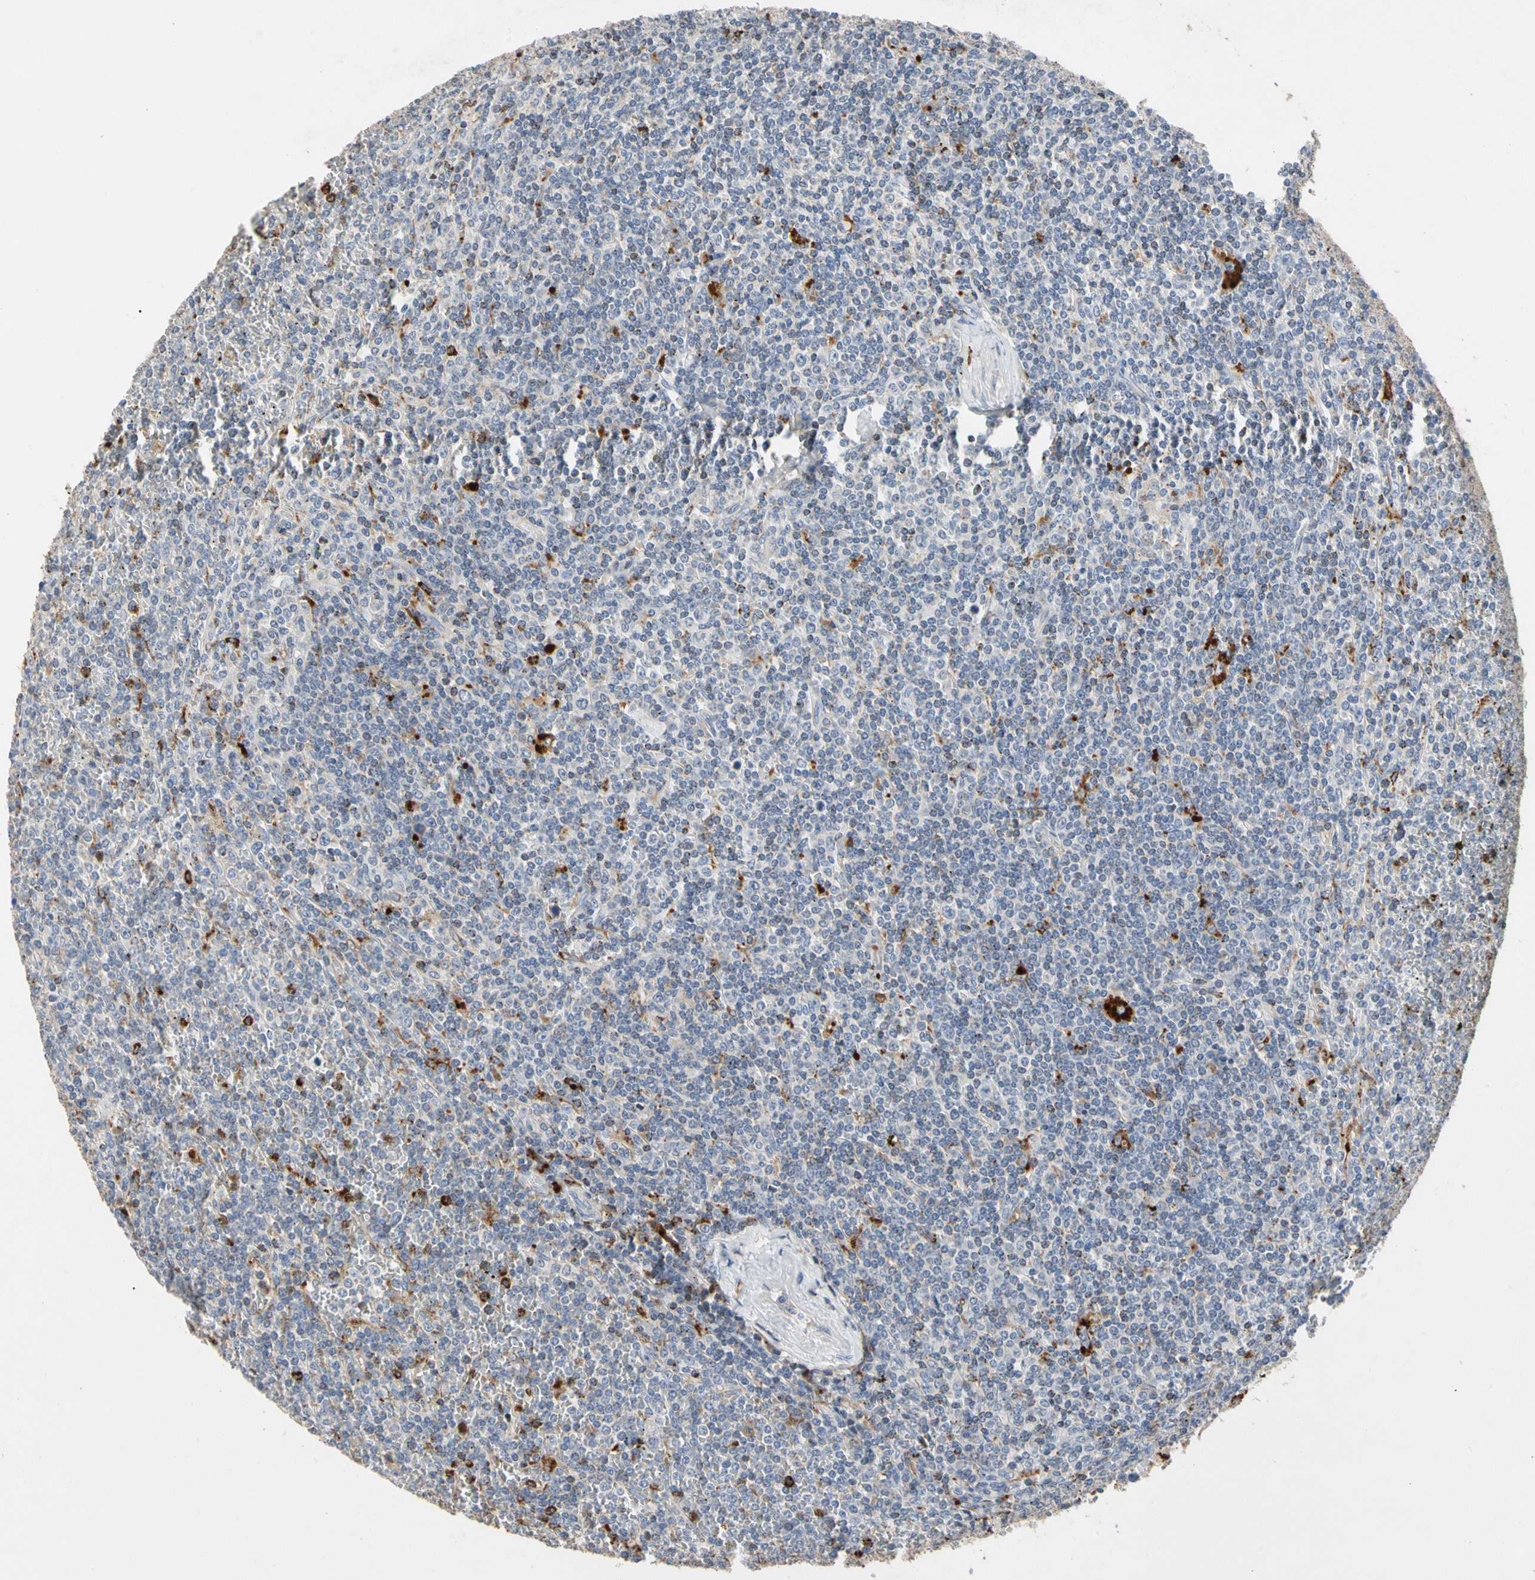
{"staining": {"intensity": "negative", "quantity": "none", "location": "none"}, "tissue": "lymphoma", "cell_type": "Tumor cells", "image_type": "cancer", "snomed": [{"axis": "morphology", "description": "Malignant lymphoma, non-Hodgkin's type, Low grade"}, {"axis": "topography", "description": "Spleen"}], "caption": "Tumor cells are negative for brown protein staining in low-grade malignant lymphoma, non-Hodgkin's type.", "gene": "ADA2", "patient": {"sex": "female", "age": 19}}